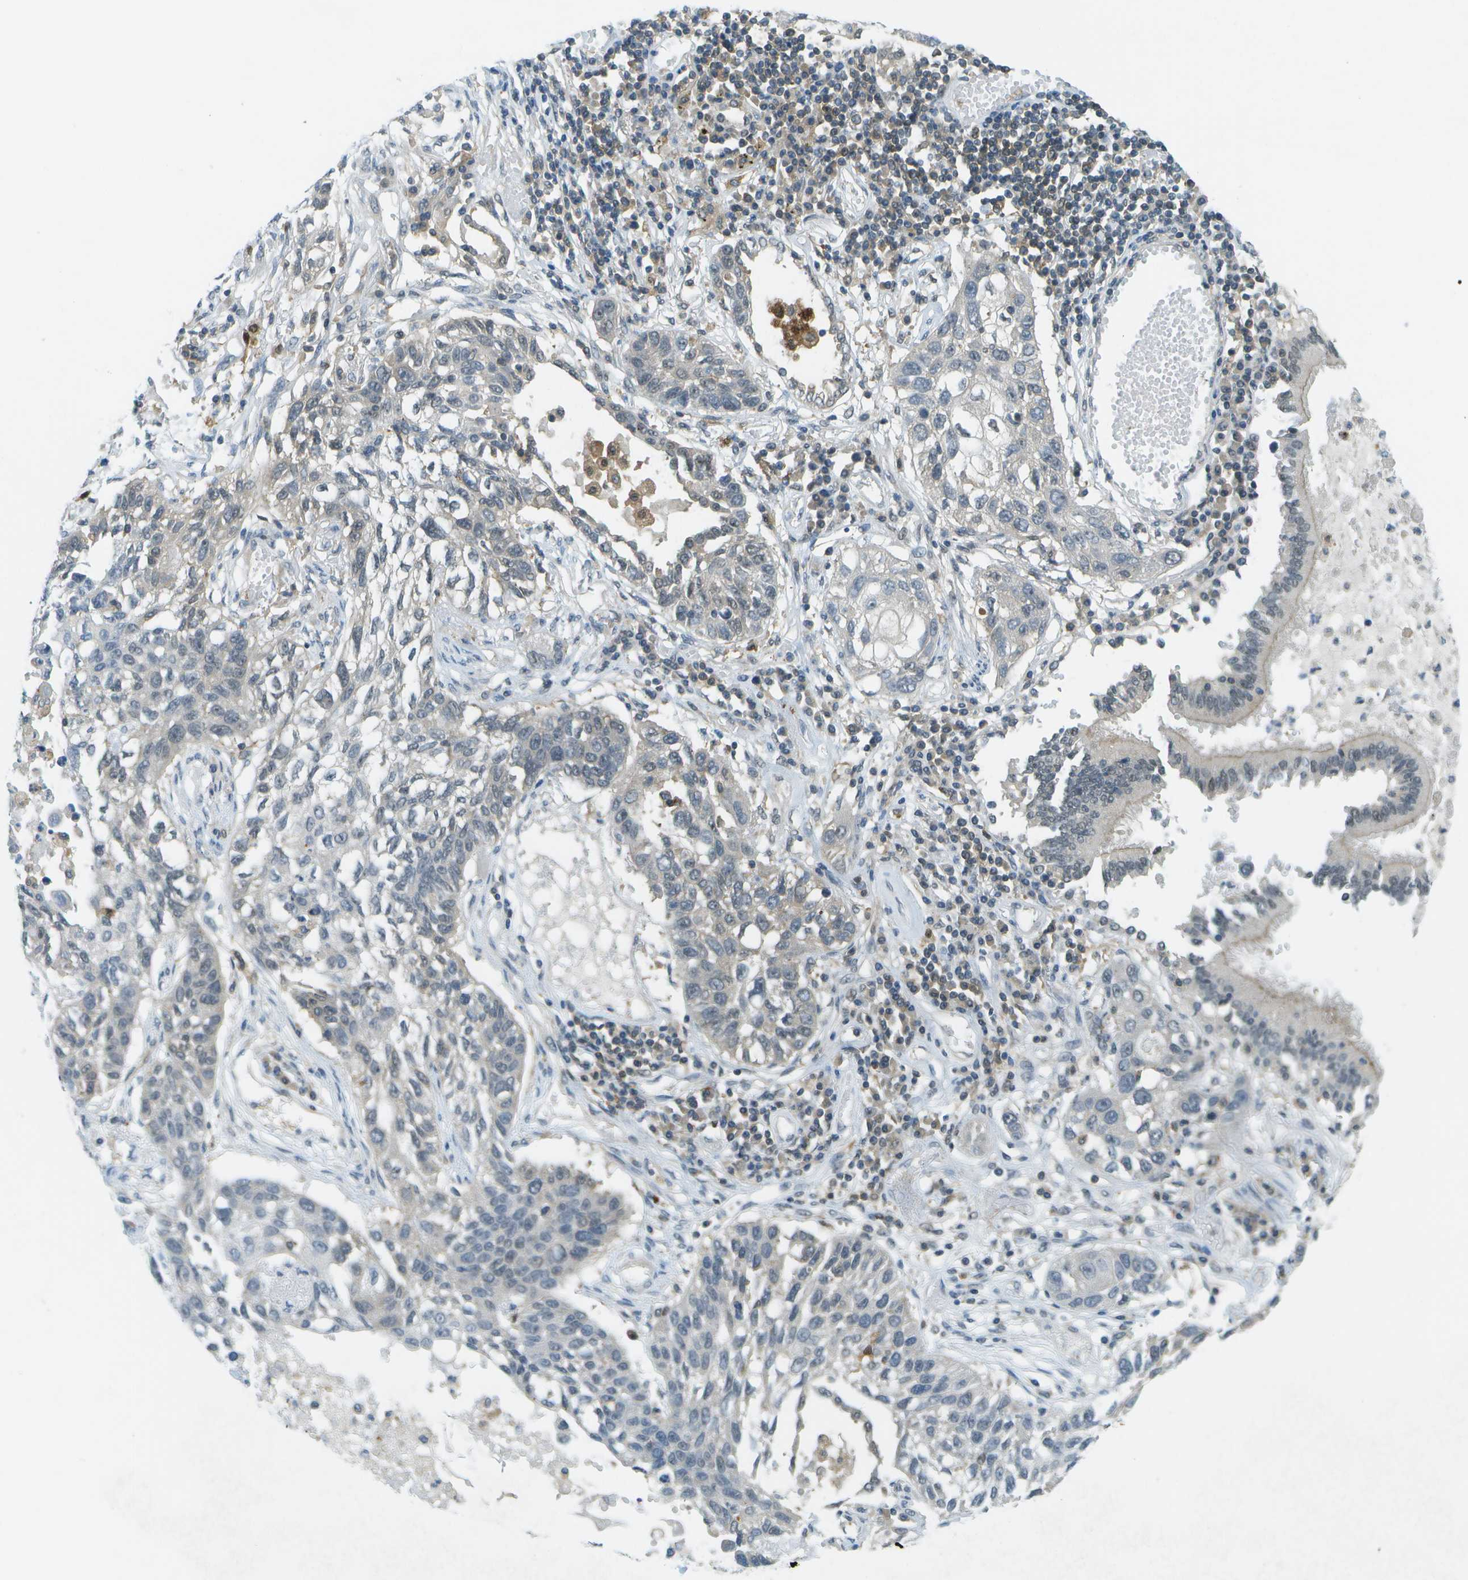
{"staining": {"intensity": "weak", "quantity": "<25%", "location": "cytoplasmic/membranous"}, "tissue": "lung cancer", "cell_type": "Tumor cells", "image_type": "cancer", "snomed": [{"axis": "morphology", "description": "Squamous cell carcinoma, NOS"}, {"axis": "topography", "description": "Lung"}], "caption": "This is an immunohistochemistry (IHC) micrograph of human lung cancer (squamous cell carcinoma). There is no positivity in tumor cells.", "gene": "CDH23", "patient": {"sex": "male", "age": 71}}